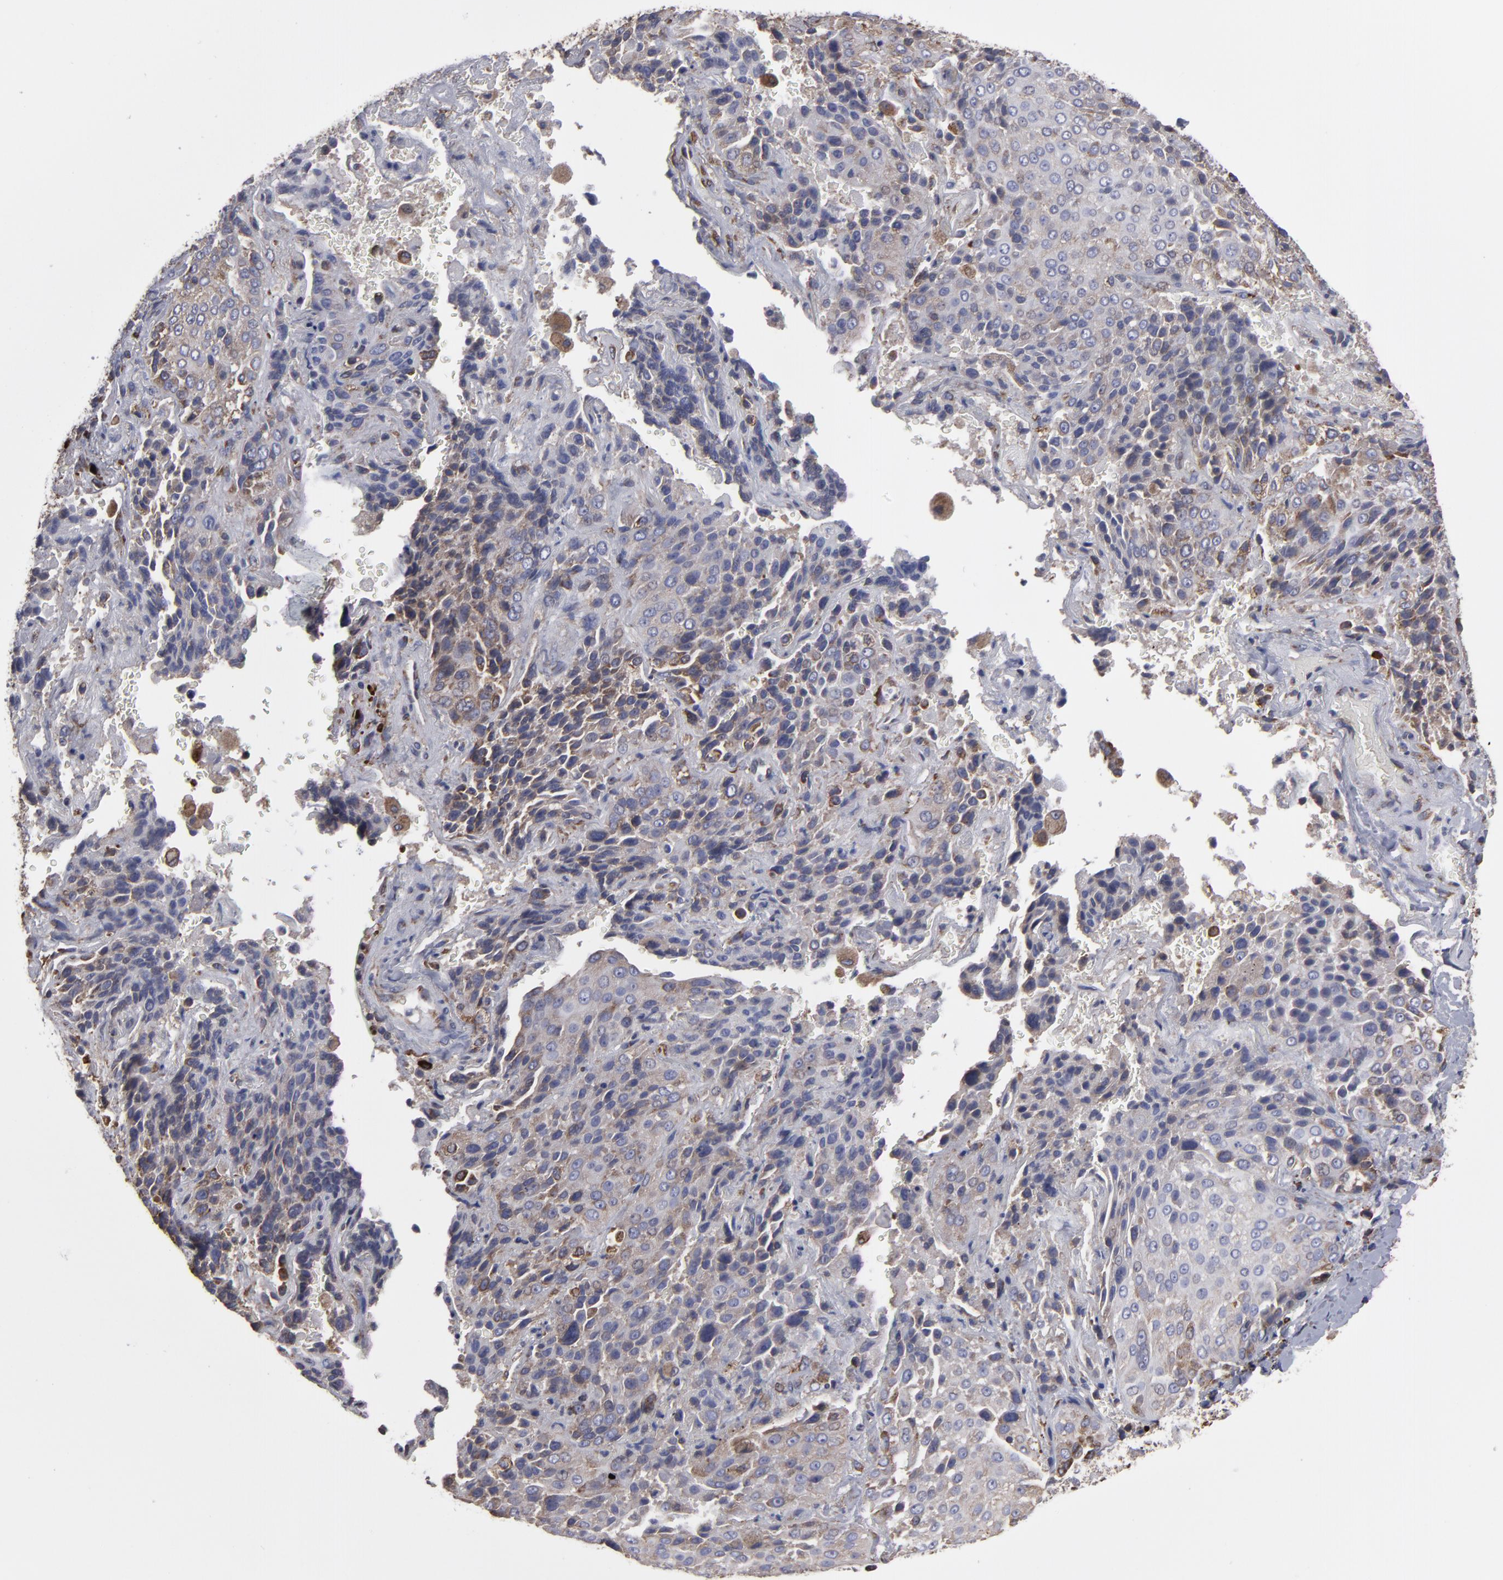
{"staining": {"intensity": "weak", "quantity": "25%-75%", "location": "cytoplasmic/membranous"}, "tissue": "lung cancer", "cell_type": "Tumor cells", "image_type": "cancer", "snomed": [{"axis": "morphology", "description": "Squamous cell carcinoma, NOS"}, {"axis": "topography", "description": "Lung"}], "caption": "Protein staining of lung cancer tissue exhibits weak cytoplasmic/membranous positivity in about 25%-75% of tumor cells. (brown staining indicates protein expression, while blue staining denotes nuclei).", "gene": "SND1", "patient": {"sex": "male", "age": 54}}